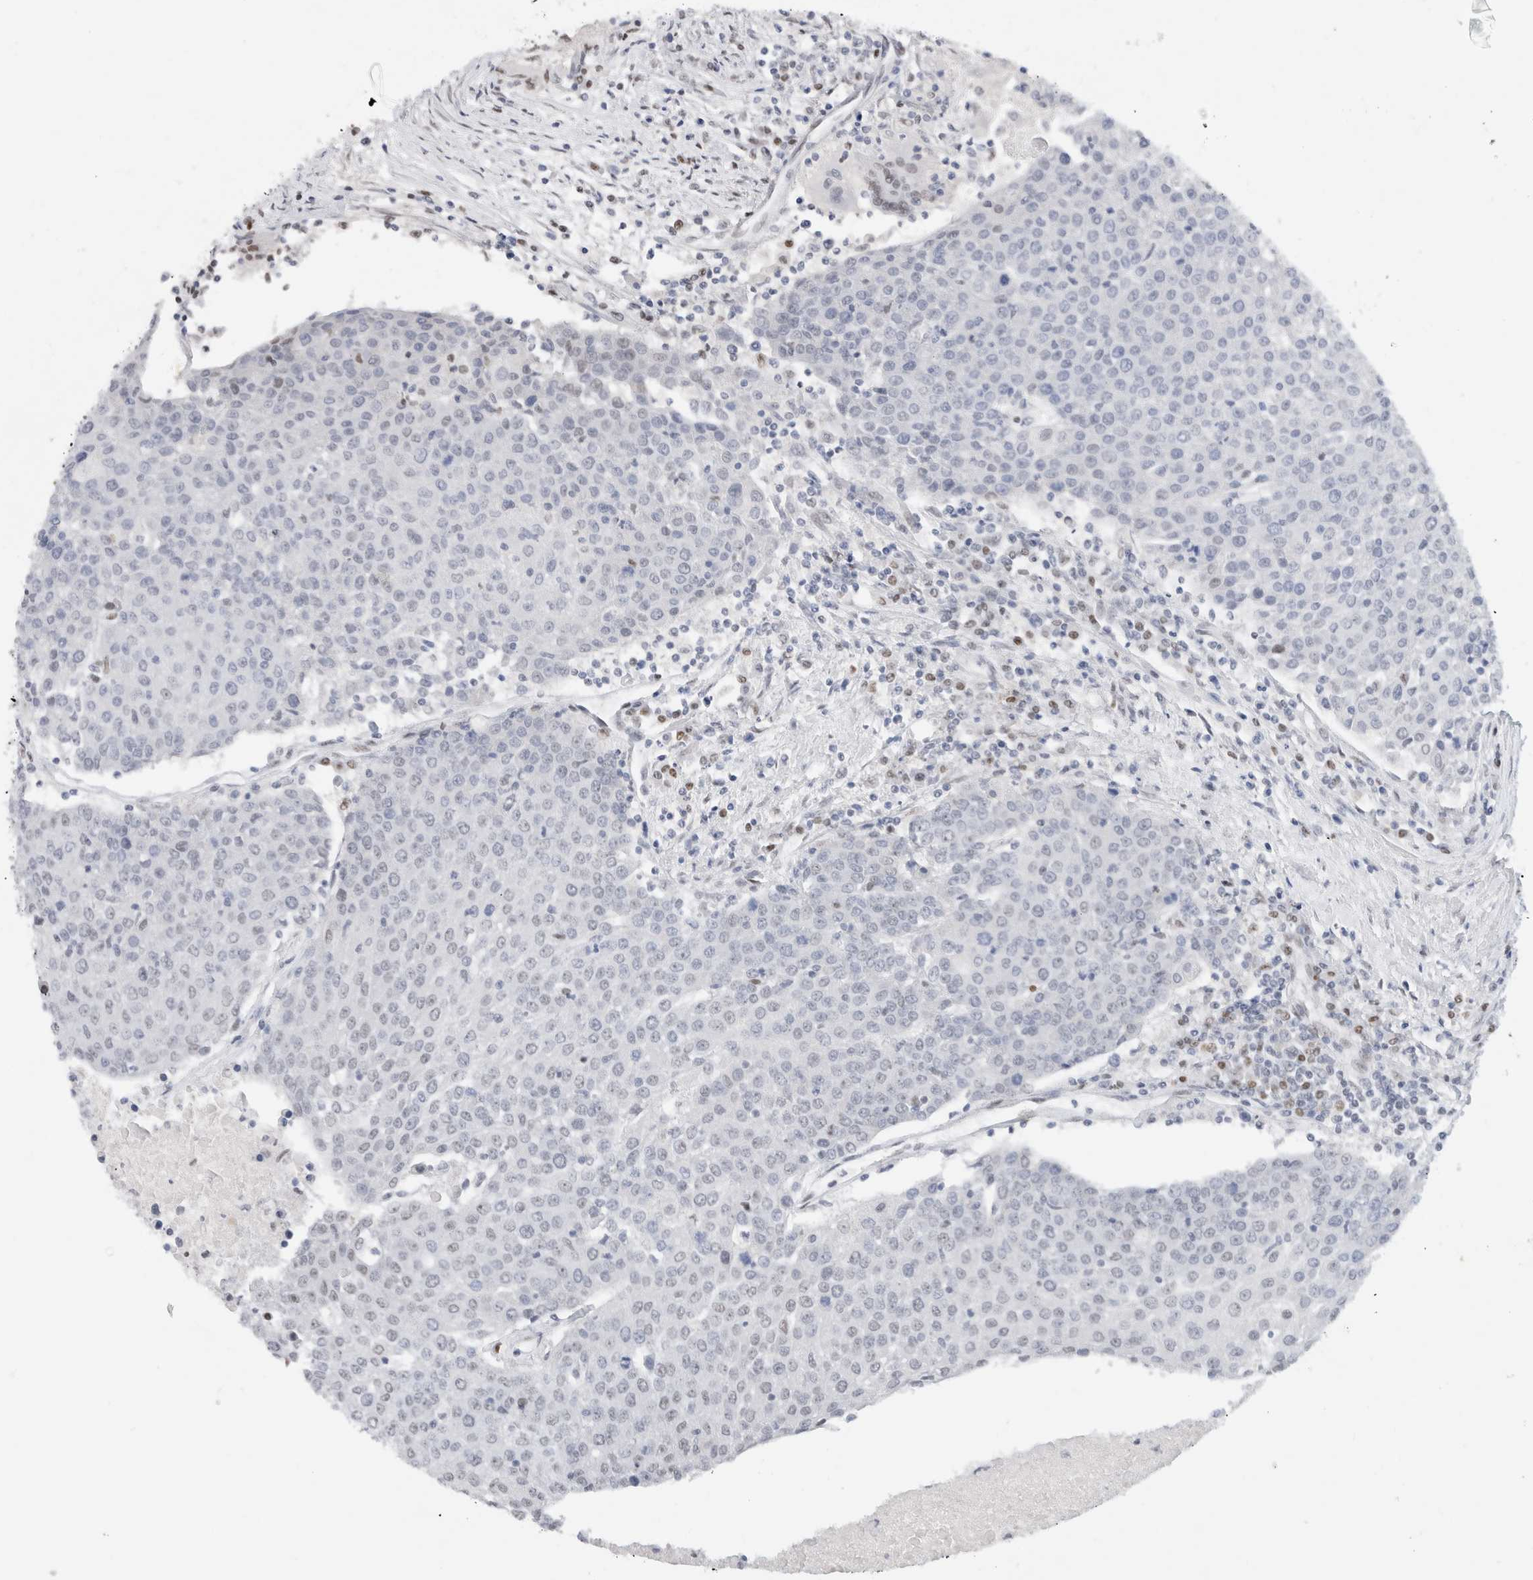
{"staining": {"intensity": "negative", "quantity": "none", "location": "none"}, "tissue": "urothelial cancer", "cell_type": "Tumor cells", "image_type": "cancer", "snomed": [{"axis": "morphology", "description": "Urothelial carcinoma, High grade"}, {"axis": "topography", "description": "Urinary bladder"}], "caption": "Immunohistochemical staining of human urothelial cancer displays no significant positivity in tumor cells.", "gene": "COPS7A", "patient": {"sex": "female", "age": 85}}